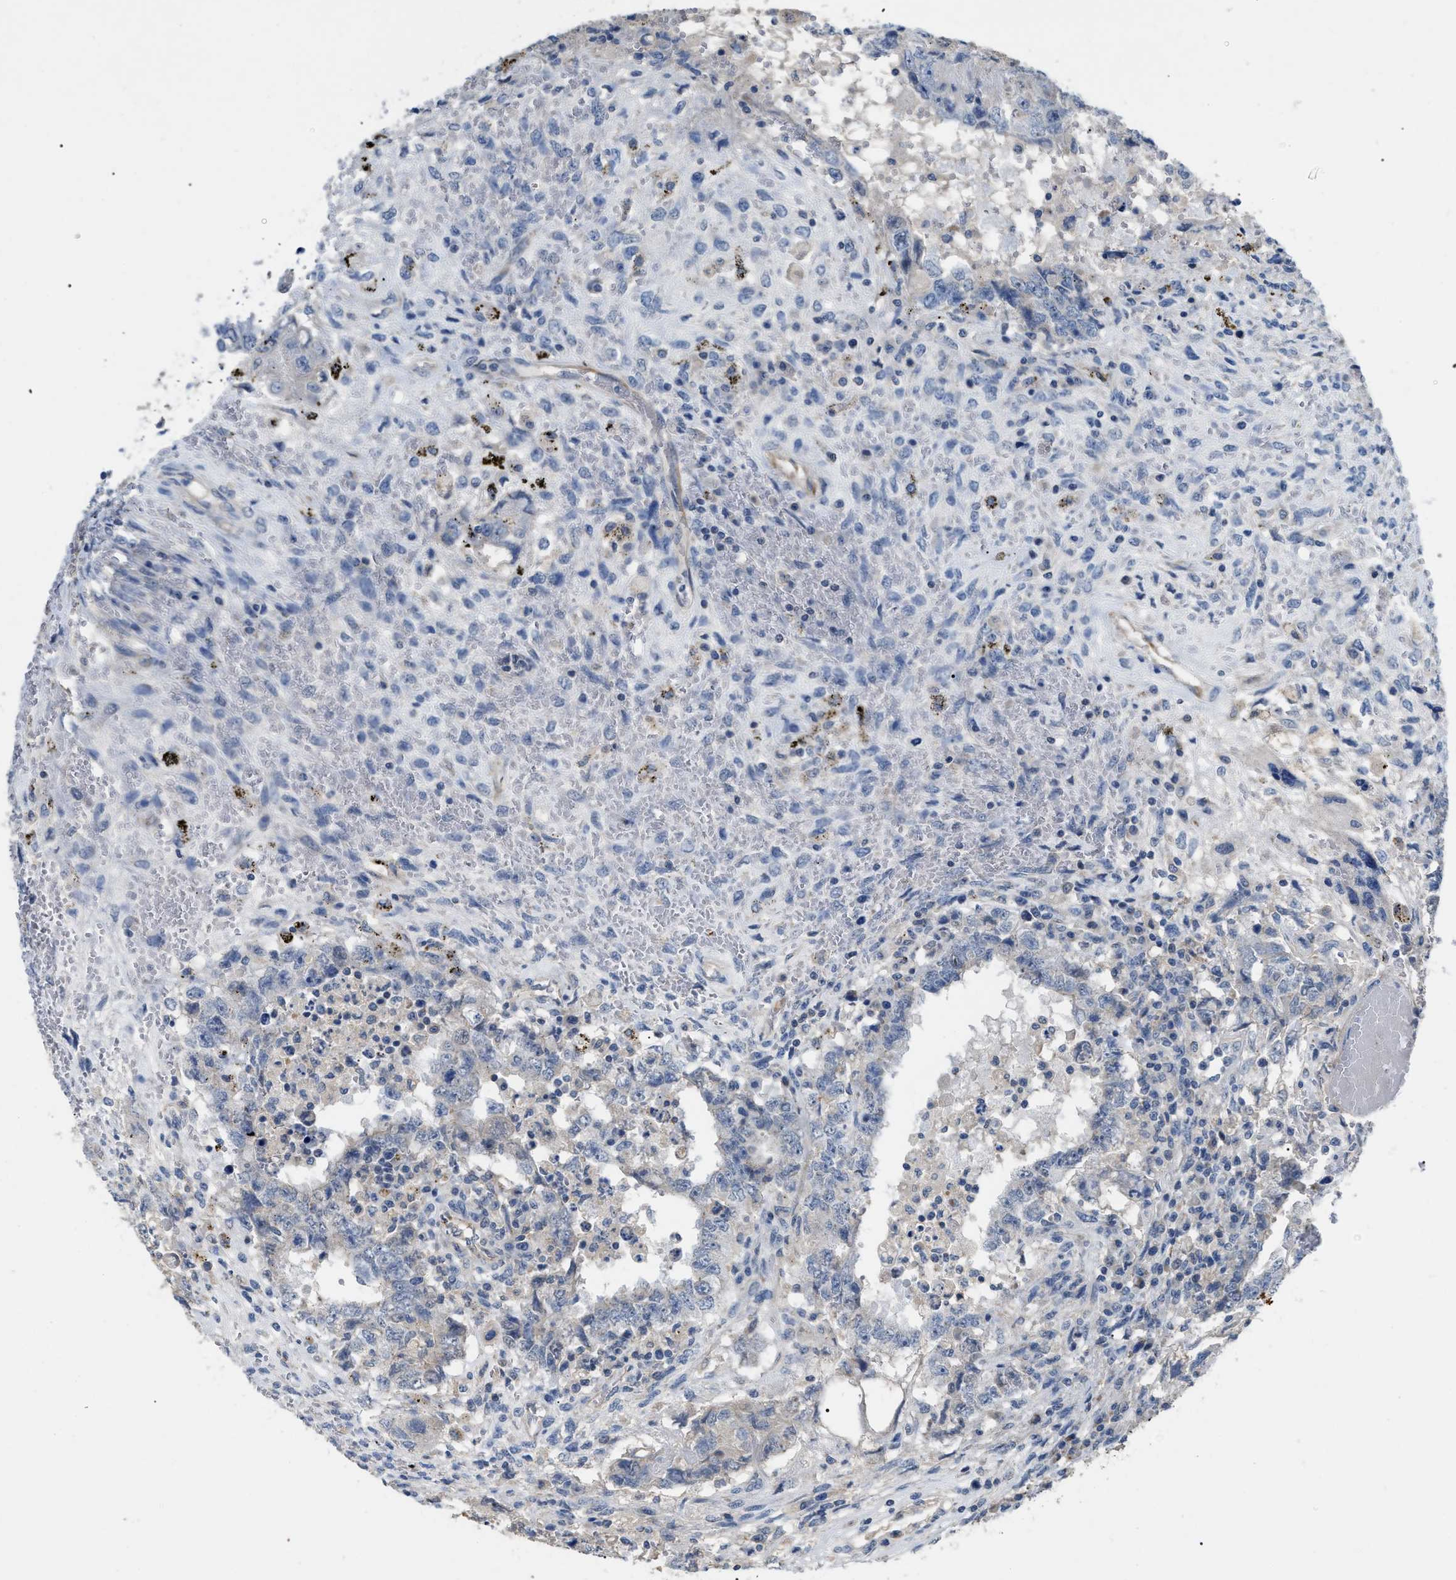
{"staining": {"intensity": "negative", "quantity": "none", "location": "none"}, "tissue": "testis cancer", "cell_type": "Tumor cells", "image_type": "cancer", "snomed": [{"axis": "morphology", "description": "Carcinoma, Embryonal, NOS"}, {"axis": "topography", "description": "Testis"}], "caption": "Testis embryonal carcinoma was stained to show a protein in brown. There is no significant positivity in tumor cells.", "gene": "DHX58", "patient": {"sex": "male", "age": 26}}